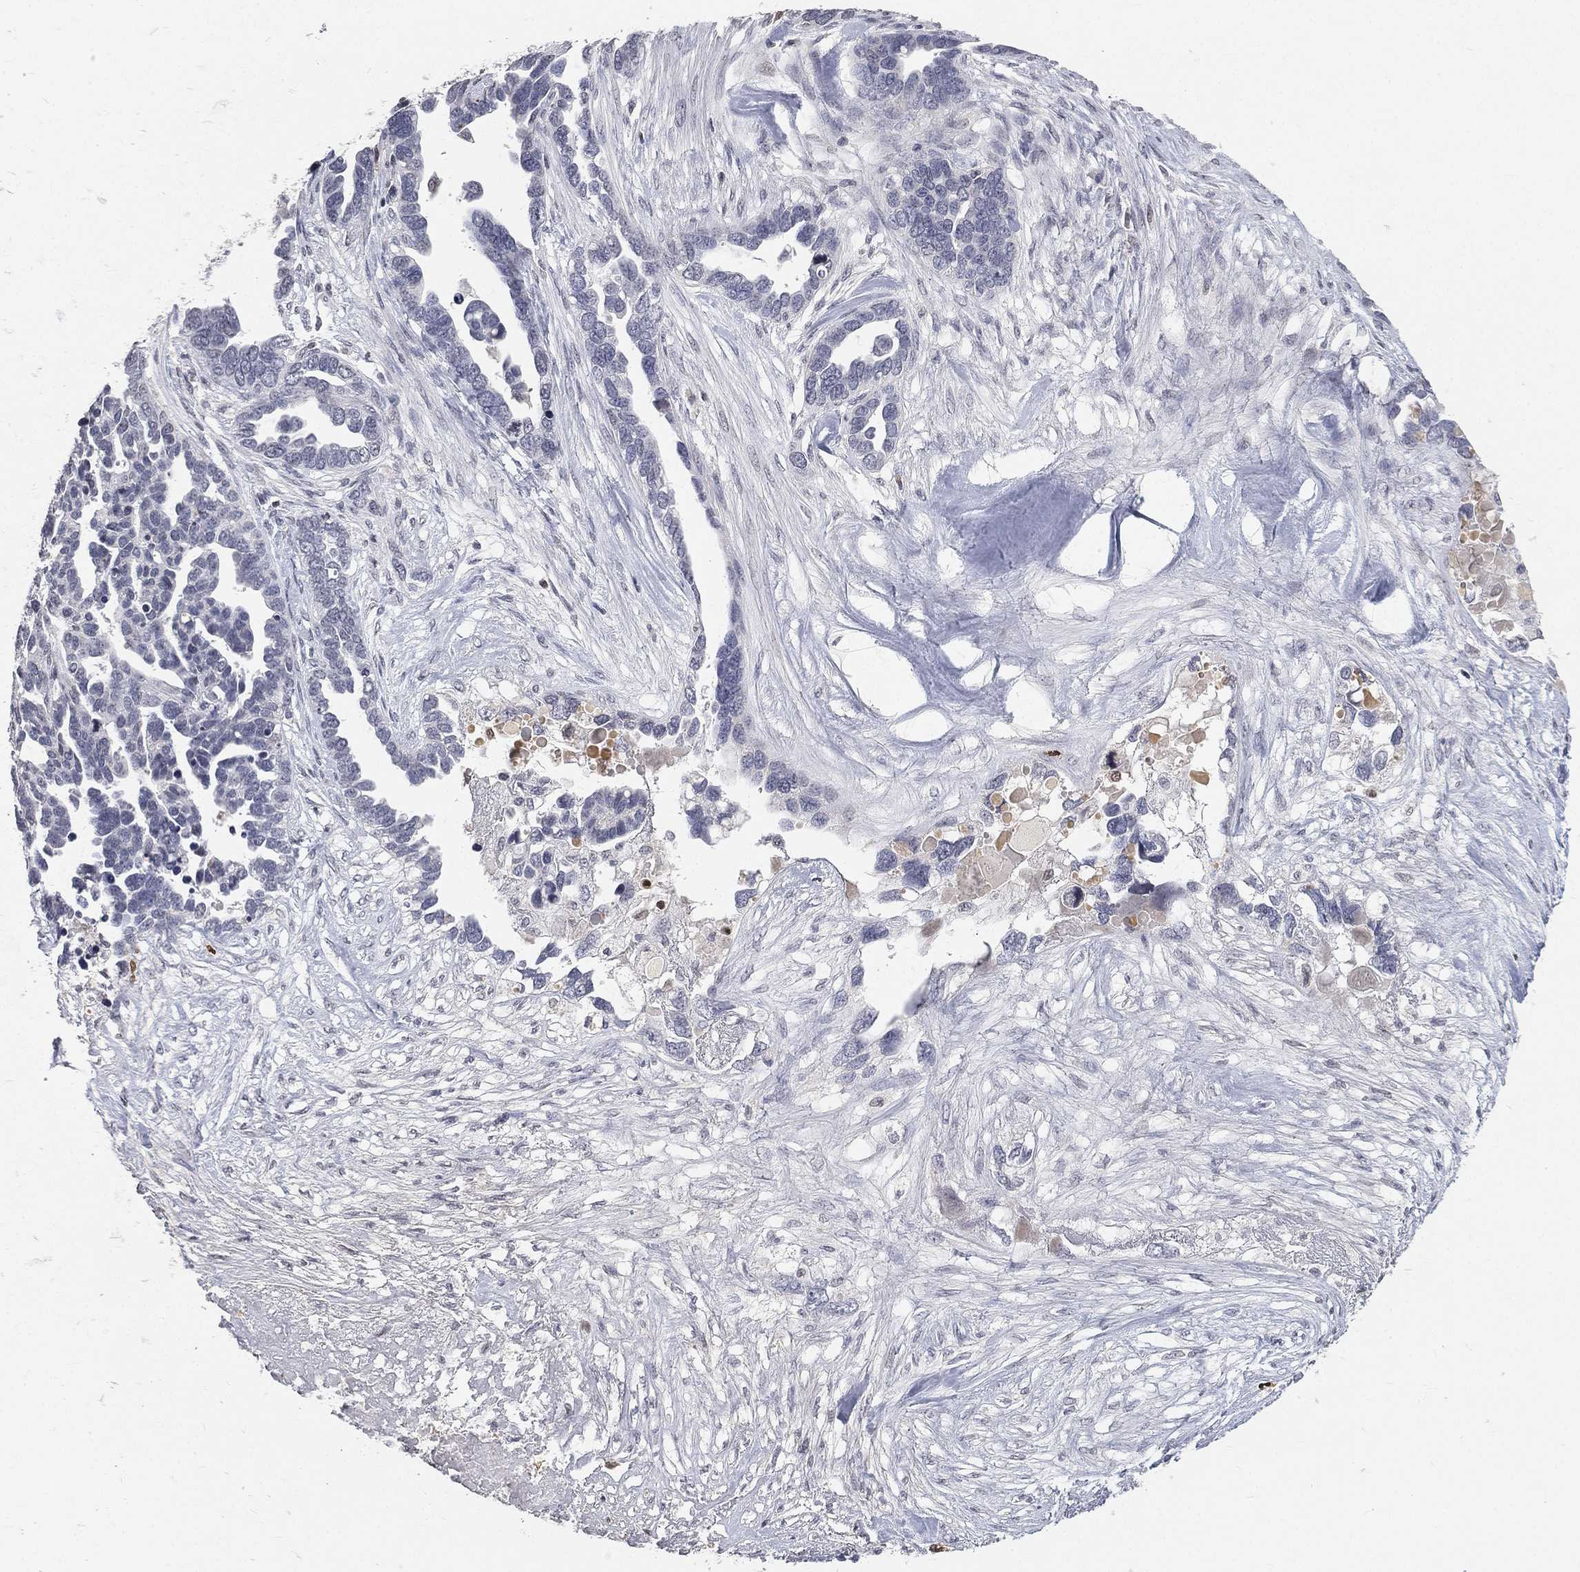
{"staining": {"intensity": "negative", "quantity": "none", "location": "none"}, "tissue": "ovarian cancer", "cell_type": "Tumor cells", "image_type": "cancer", "snomed": [{"axis": "morphology", "description": "Cystadenocarcinoma, serous, NOS"}, {"axis": "topography", "description": "Ovary"}], "caption": "Serous cystadenocarcinoma (ovarian) was stained to show a protein in brown. There is no significant positivity in tumor cells. (DAB IHC visualized using brightfield microscopy, high magnification).", "gene": "ARG1", "patient": {"sex": "female", "age": 54}}